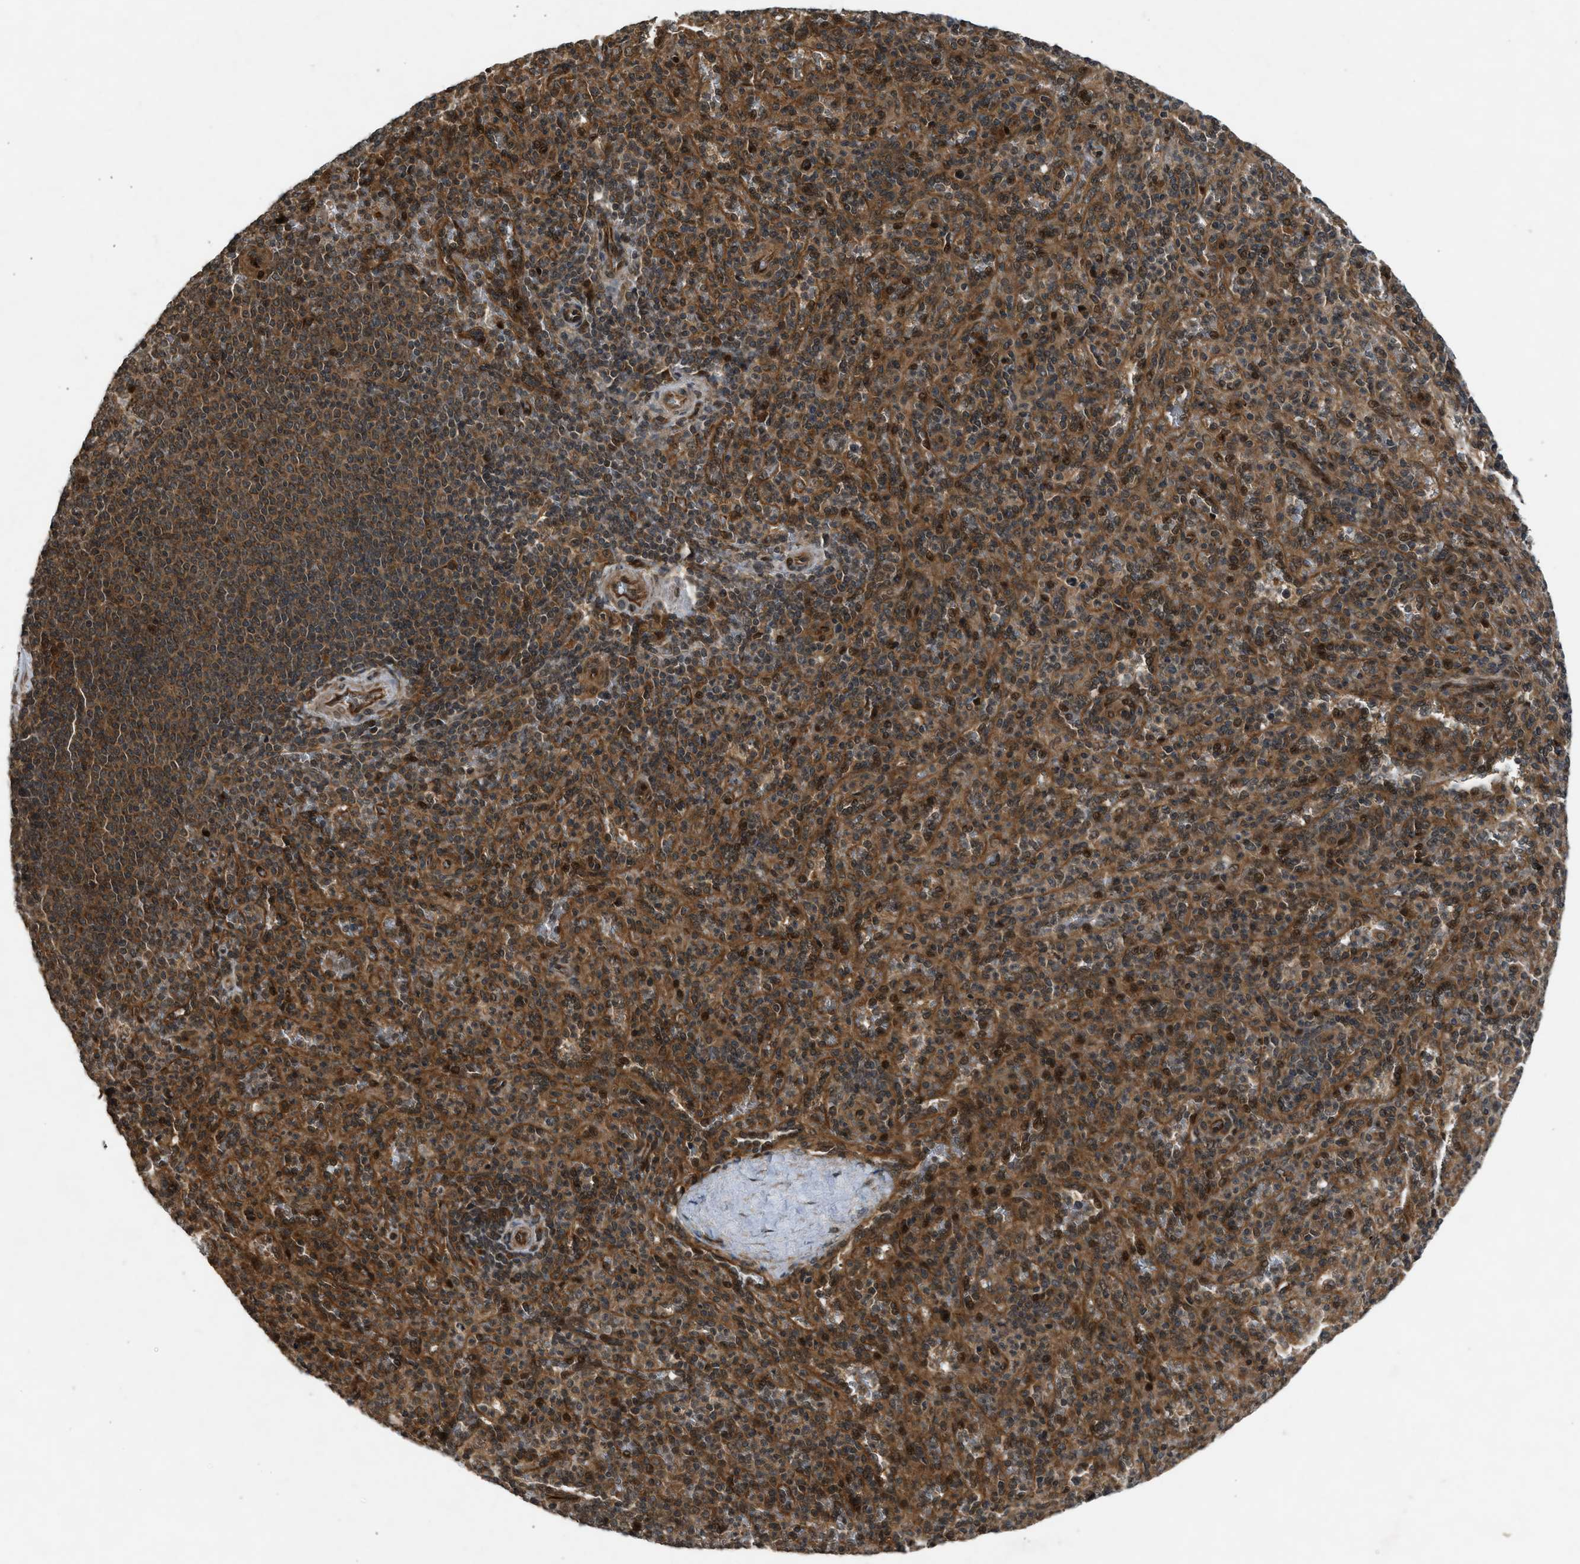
{"staining": {"intensity": "strong", "quantity": ">75%", "location": "cytoplasmic/membranous"}, "tissue": "spleen", "cell_type": "Cells in red pulp", "image_type": "normal", "snomed": [{"axis": "morphology", "description": "Normal tissue, NOS"}, {"axis": "topography", "description": "Spleen"}], "caption": "Protein expression analysis of unremarkable human spleen reveals strong cytoplasmic/membranous expression in about >75% of cells in red pulp.", "gene": "TXNL1", "patient": {"sex": "male", "age": 36}}